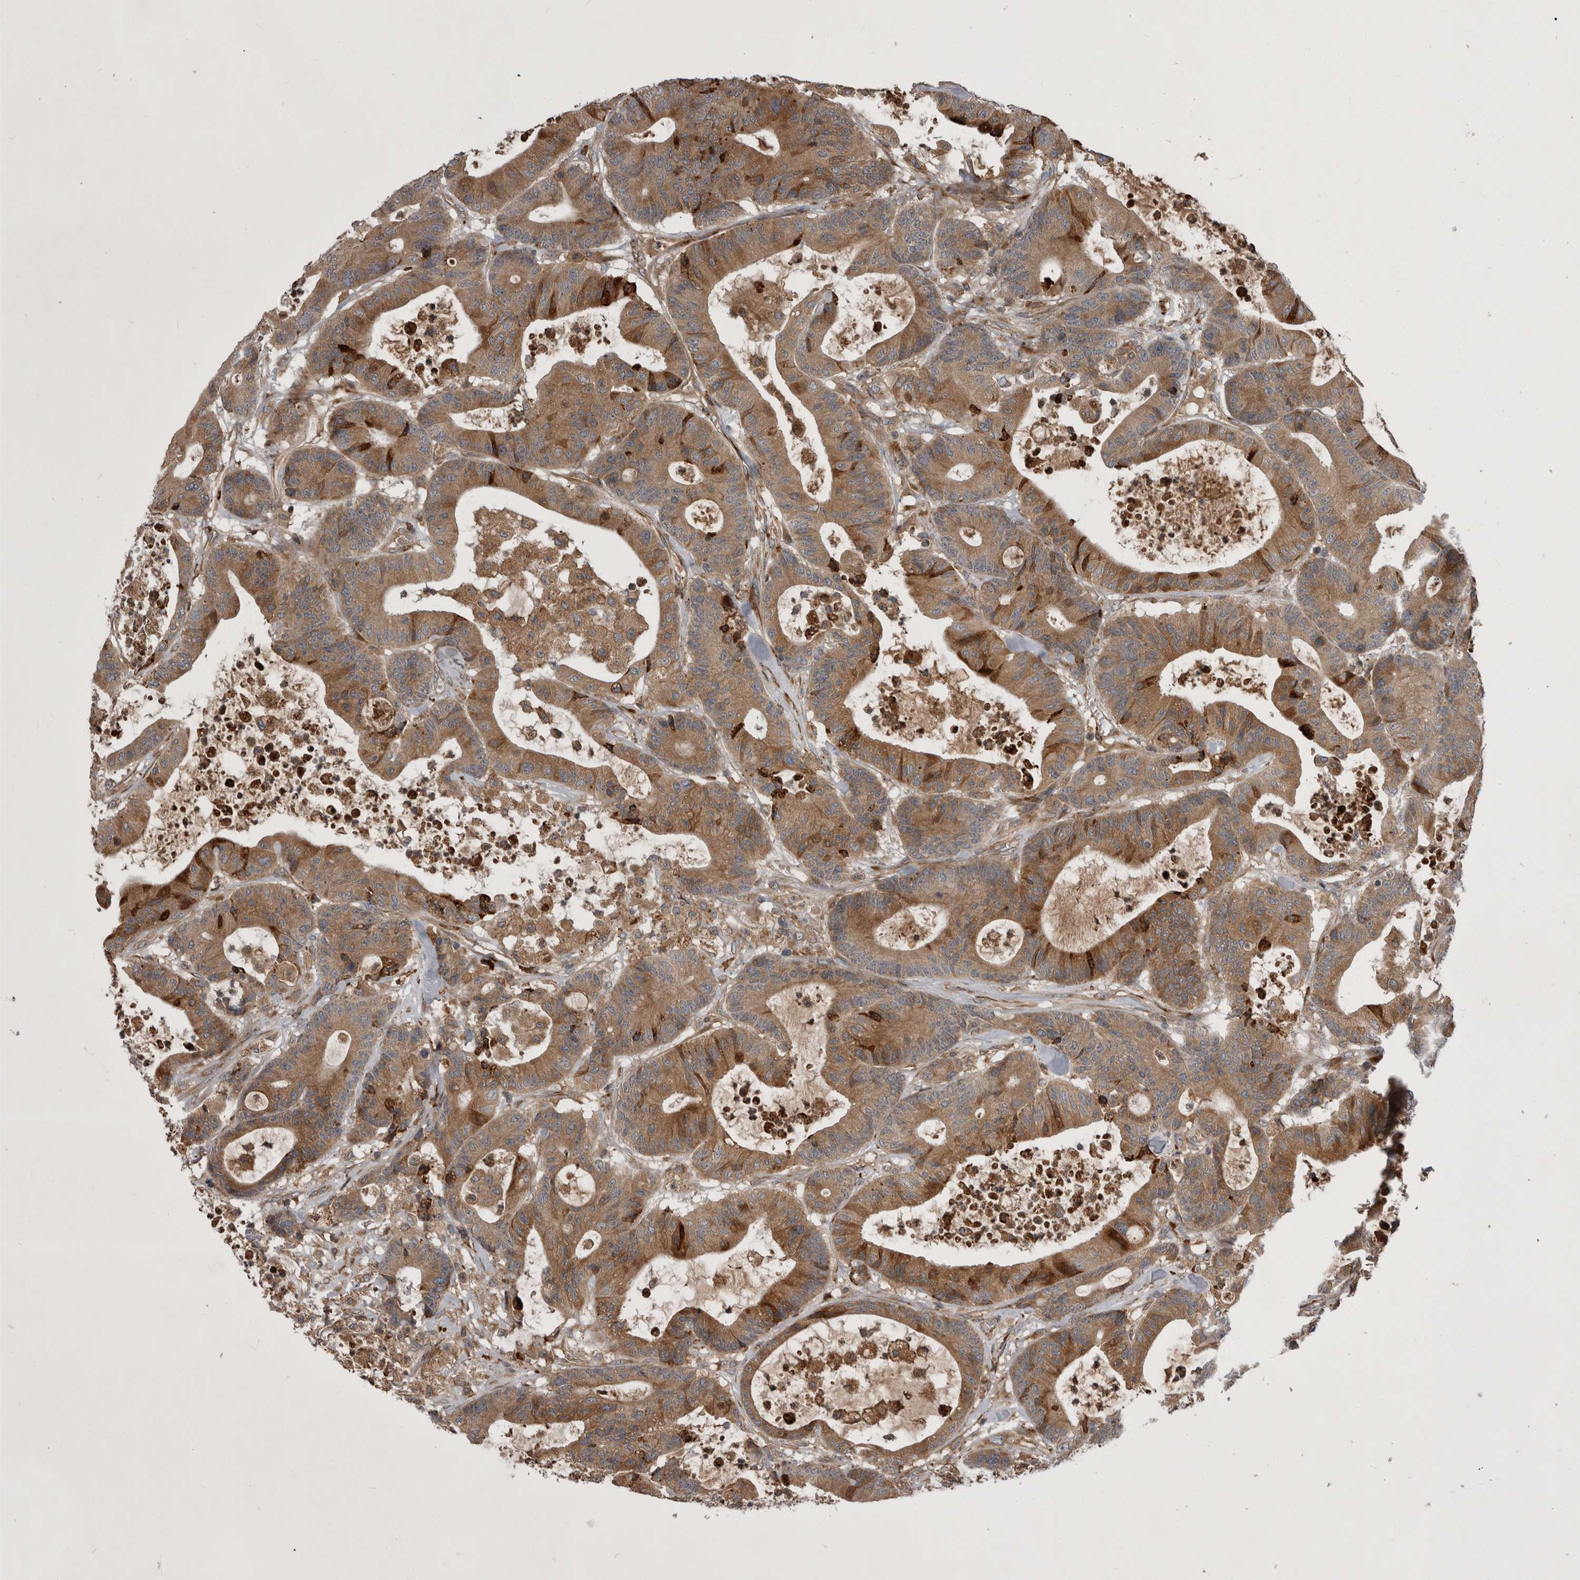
{"staining": {"intensity": "moderate", "quantity": ">75%", "location": "cytoplasmic/membranous"}, "tissue": "colorectal cancer", "cell_type": "Tumor cells", "image_type": "cancer", "snomed": [{"axis": "morphology", "description": "Adenocarcinoma, NOS"}, {"axis": "topography", "description": "Colon"}], "caption": "Tumor cells reveal medium levels of moderate cytoplasmic/membranous positivity in approximately >75% of cells in human colorectal cancer (adenocarcinoma). (brown staining indicates protein expression, while blue staining denotes nuclei).", "gene": "RAB3GAP2", "patient": {"sex": "female", "age": 84}}